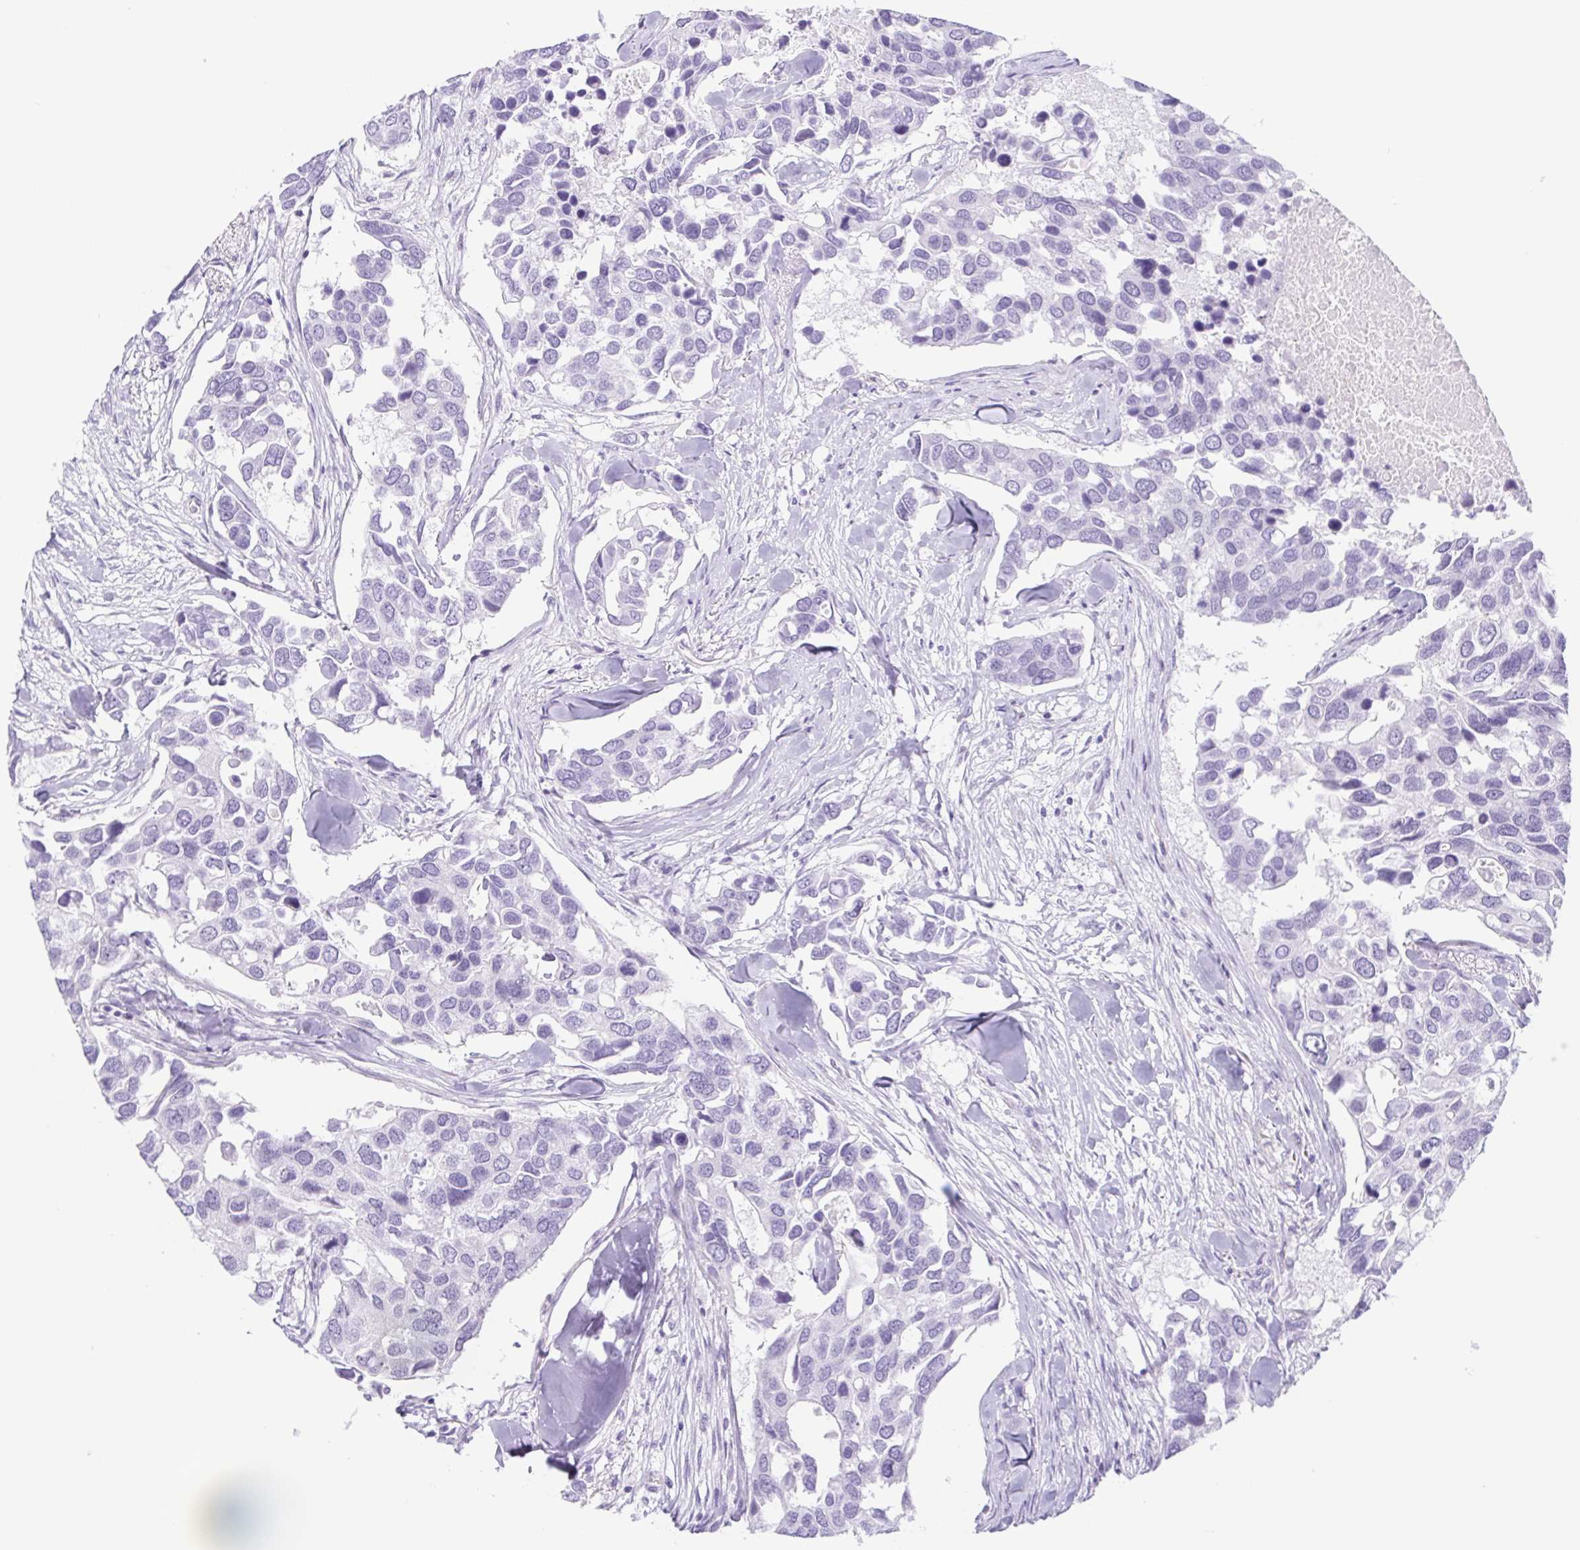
{"staining": {"intensity": "negative", "quantity": "none", "location": "none"}, "tissue": "breast cancer", "cell_type": "Tumor cells", "image_type": "cancer", "snomed": [{"axis": "morphology", "description": "Duct carcinoma"}, {"axis": "topography", "description": "Breast"}], "caption": "IHC histopathology image of human breast cancer stained for a protein (brown), which shows no positivity in tumor cells. (DAB (3,3'-diaminobenzidine) IHC, high magnification).", "gene": "CYP21A2", "patient": {"sex": "female", "age": 83}}